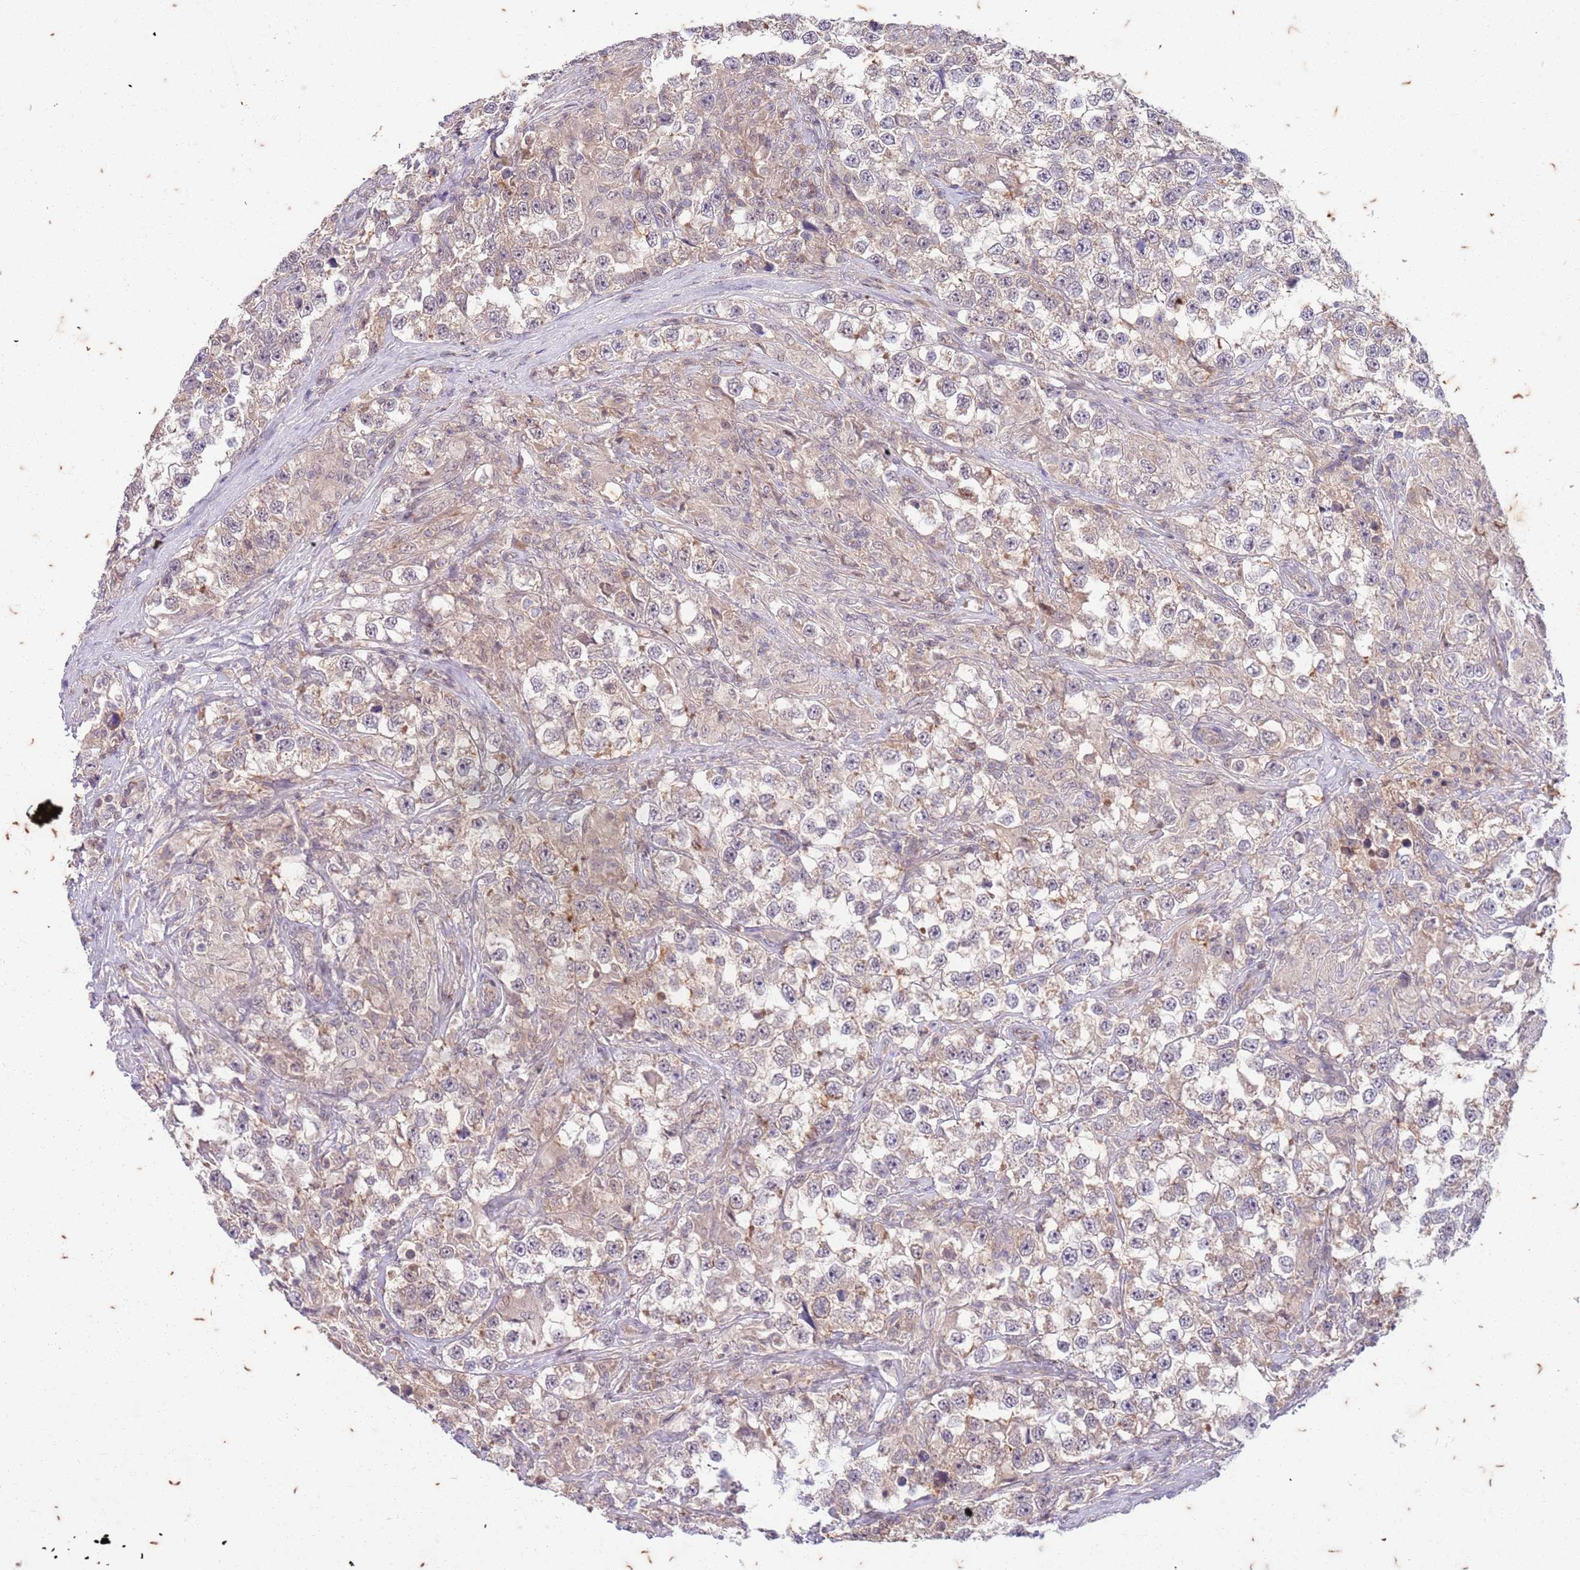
{"staining": {"intensity": "negative", "quantity": "none", "location": "none"}, "tissue": "testis cancer", "cell_type": "Tumor cells", "image_type": "cancer", "snomed": [{"axis": "morphology", "description": "Seminoma, NOS"}, {"axis": "topography", "description": "Testis"}], "caption": "Protein analysis of seminoma (testis) shows no significant expression in tumor cells.", "gene": "RAPGEF3", "patient": {"sex": "male", "age": 46}}